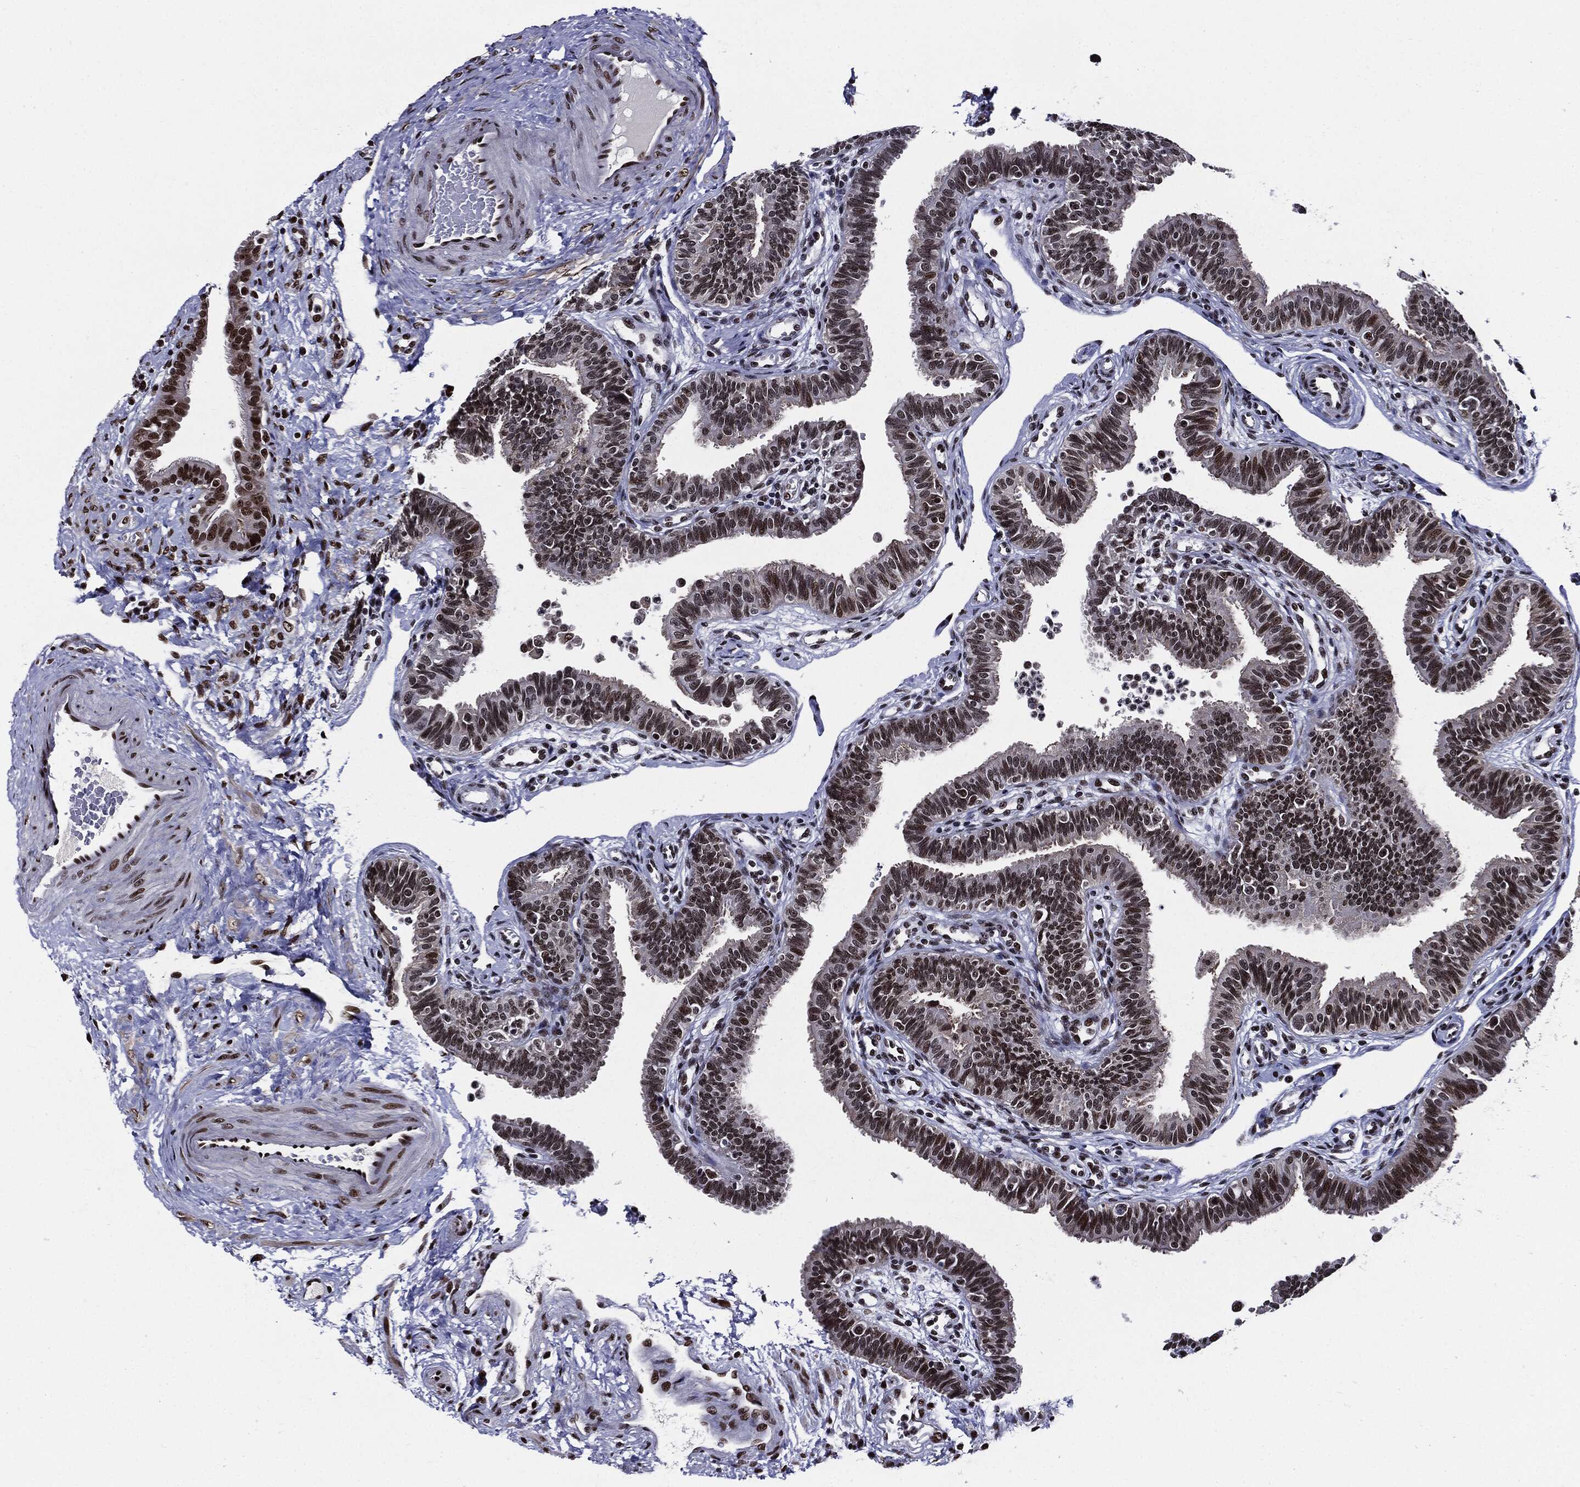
{"staining": {"intensity": "strong", "quantity": "25%-75%", "location": "nuclear"}, "tissue": "fallopian tube", "cell_type": "Glandular cells", "image_type": "normal", "snomed": [{"axis": "morphology", "description": "Normal tissue, NOS"}, {"axis": "topography", "description": "Fallopian tube"}], "caption": "Fallopian tube stained with DAB (3,3'-diaminobenzidine) IHC reveals high levels of strong nuclear expression in about 25%-75% of glandular cells.", "gene": "ZFP91", "patient": {"sex": "female", "age": 36}}